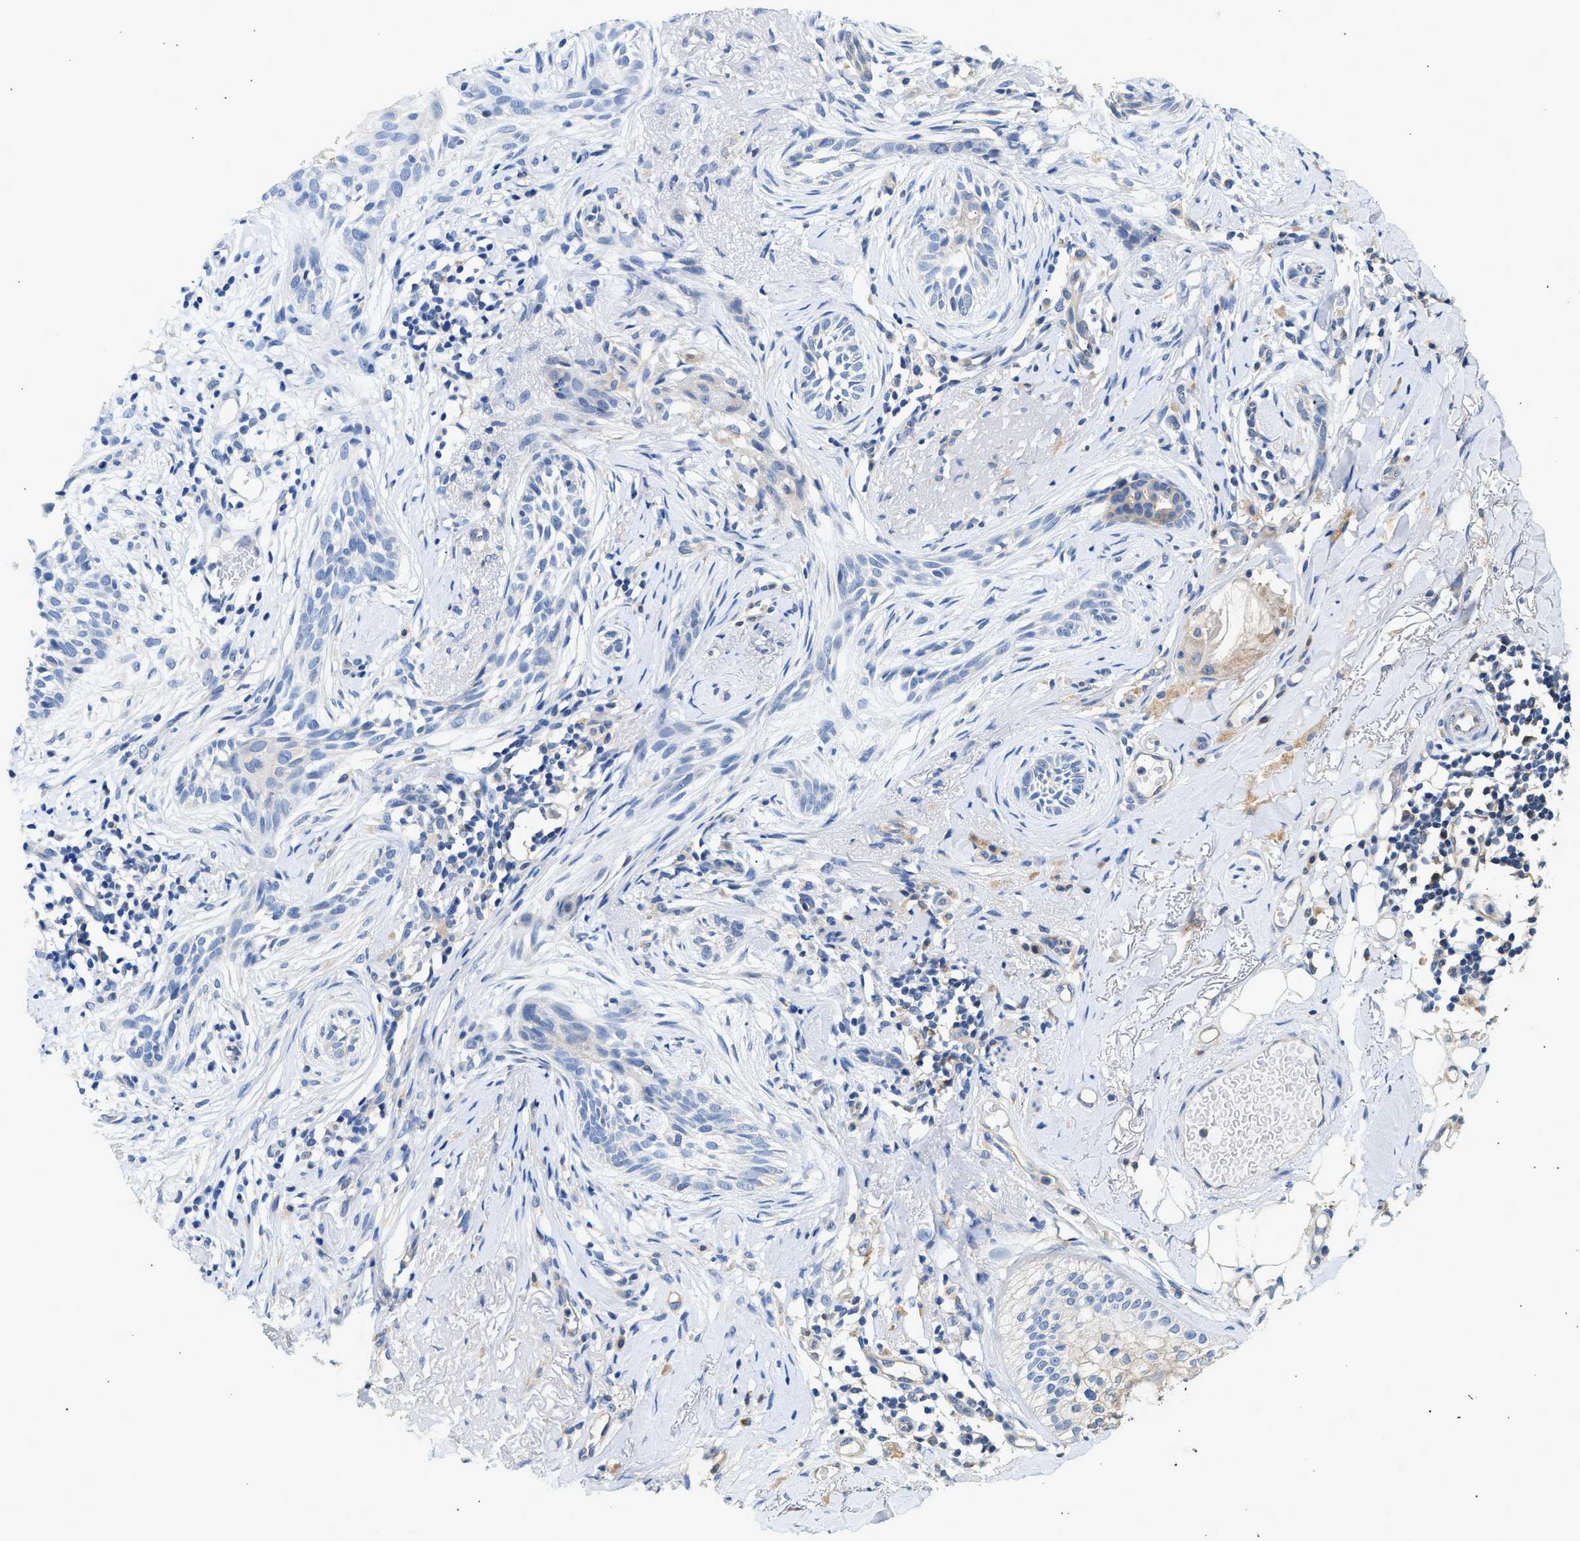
{"staining": {"intensity": "weak", "quantity": "<25%", "location": "cytoplasmic/membranous"}, "tissue": "skin cancer", "cell_type": "Tumor cells", "image_type": "cancer", "snomed": [{"axis": "morphology", "description": "Basal cell carcinoma"}, {"axis": "topography", "description": "Skin"}], "caption": "The histopathology image demonstrates no staining of tumor cells in basal cell carcinoma (skin).", "gene": "DUSP14", "patient": {"sex": "female", "age": 88}}